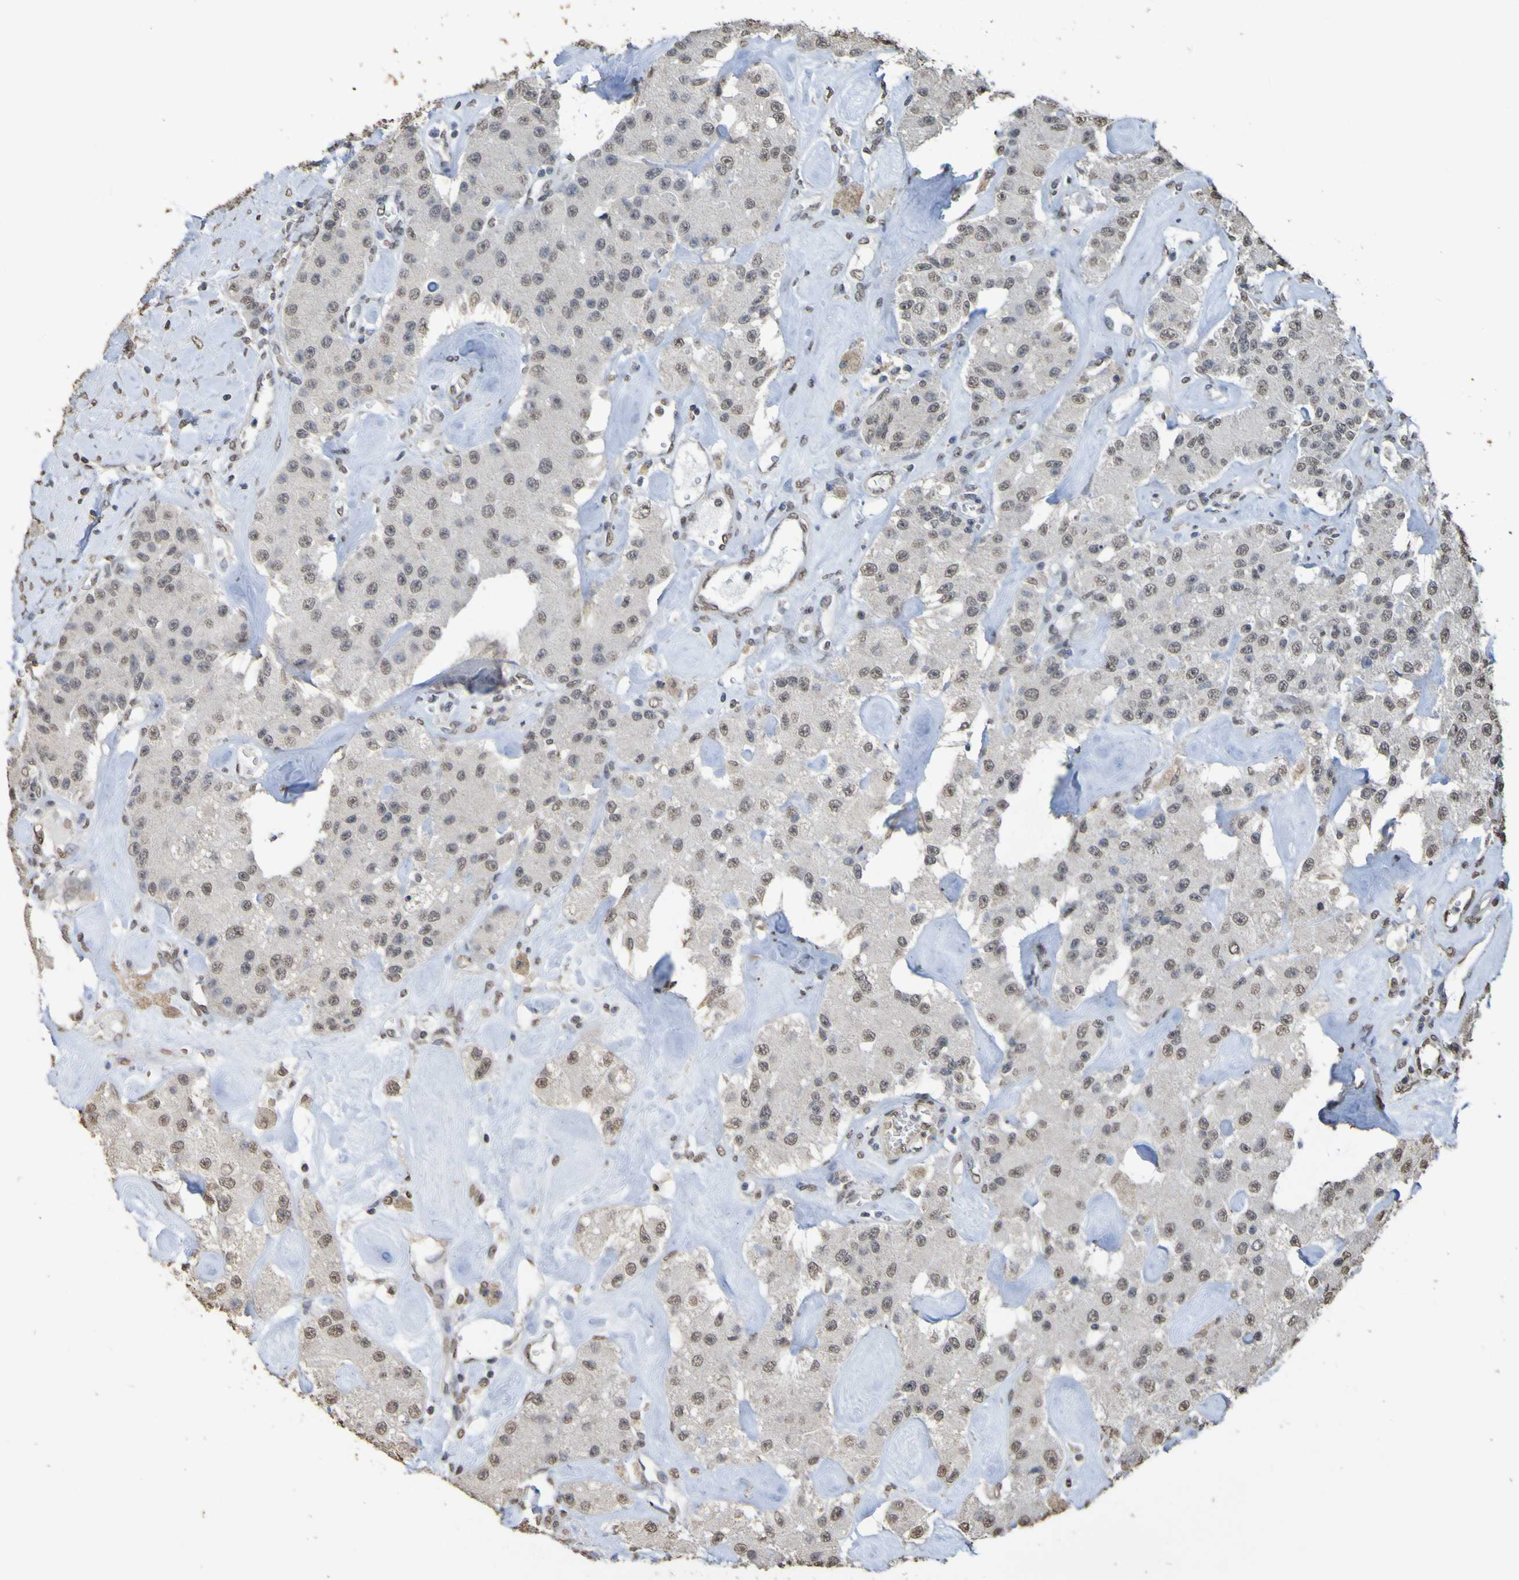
{"staining": {"intensity": "weak", "quantity": "25%-75%", "location": "nuclear"}, "tissue": "carcinoid", "cell_type": "Tumor cells", "image_type": "cancer", "snomed": [{"axis": "morphology", "description": "Carcinoid, malignant, NOS"}, {"axis": "topography", "description": "Pancreas"}], "caption": "An image of human carcinoid stained for a protein displays weak nuclear brown staining in tumor cells. The protein of interest is shown in brown color, while the nuclei are stained blue.", "gene": "ALKBH2", "patient": {"sex": "male", "age": 41}}